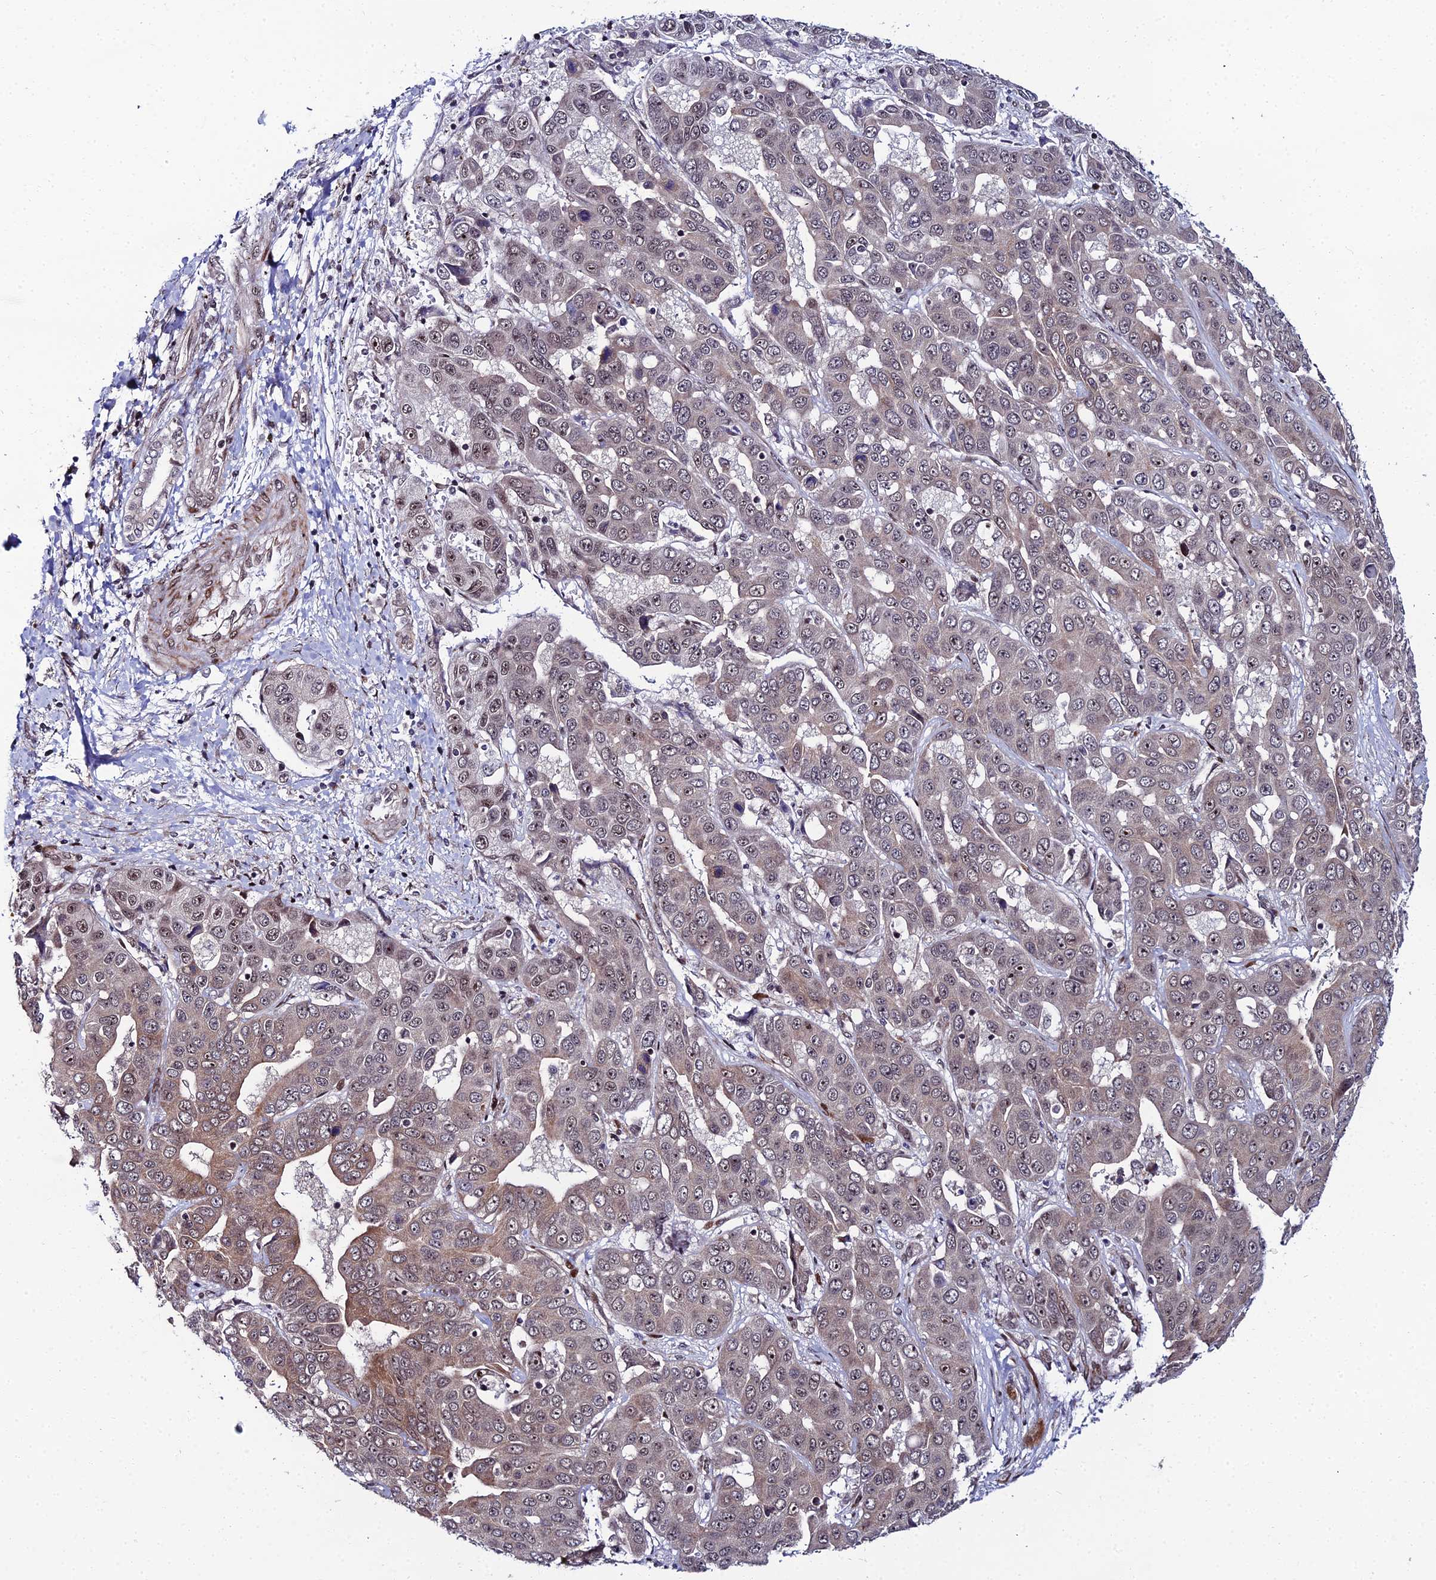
{"staining": {"intensity": "moderate", "quantity": "25%-75%", "location": "cytoplasmic/membranous,nuclear"}, "tissue": "liver cancer", "cell_type": "Tumor cells", "image_type": "cancer", "snomed": [{"axis": "morphology", "description": "Cholangiocarcinoma"}, {"axis": "topography", "description": "Liver"}], "caption": "A high-resolution histopathology image shows immunohistochemistry staining of cholangiocarcinoma (liver), which displays moderate cytoplasmic/membranous and nuclear positivity in approximately 25%-75% of tumor cells.", "gene": "ZNF668", "patient": {"sex": "female", "age": 52}}